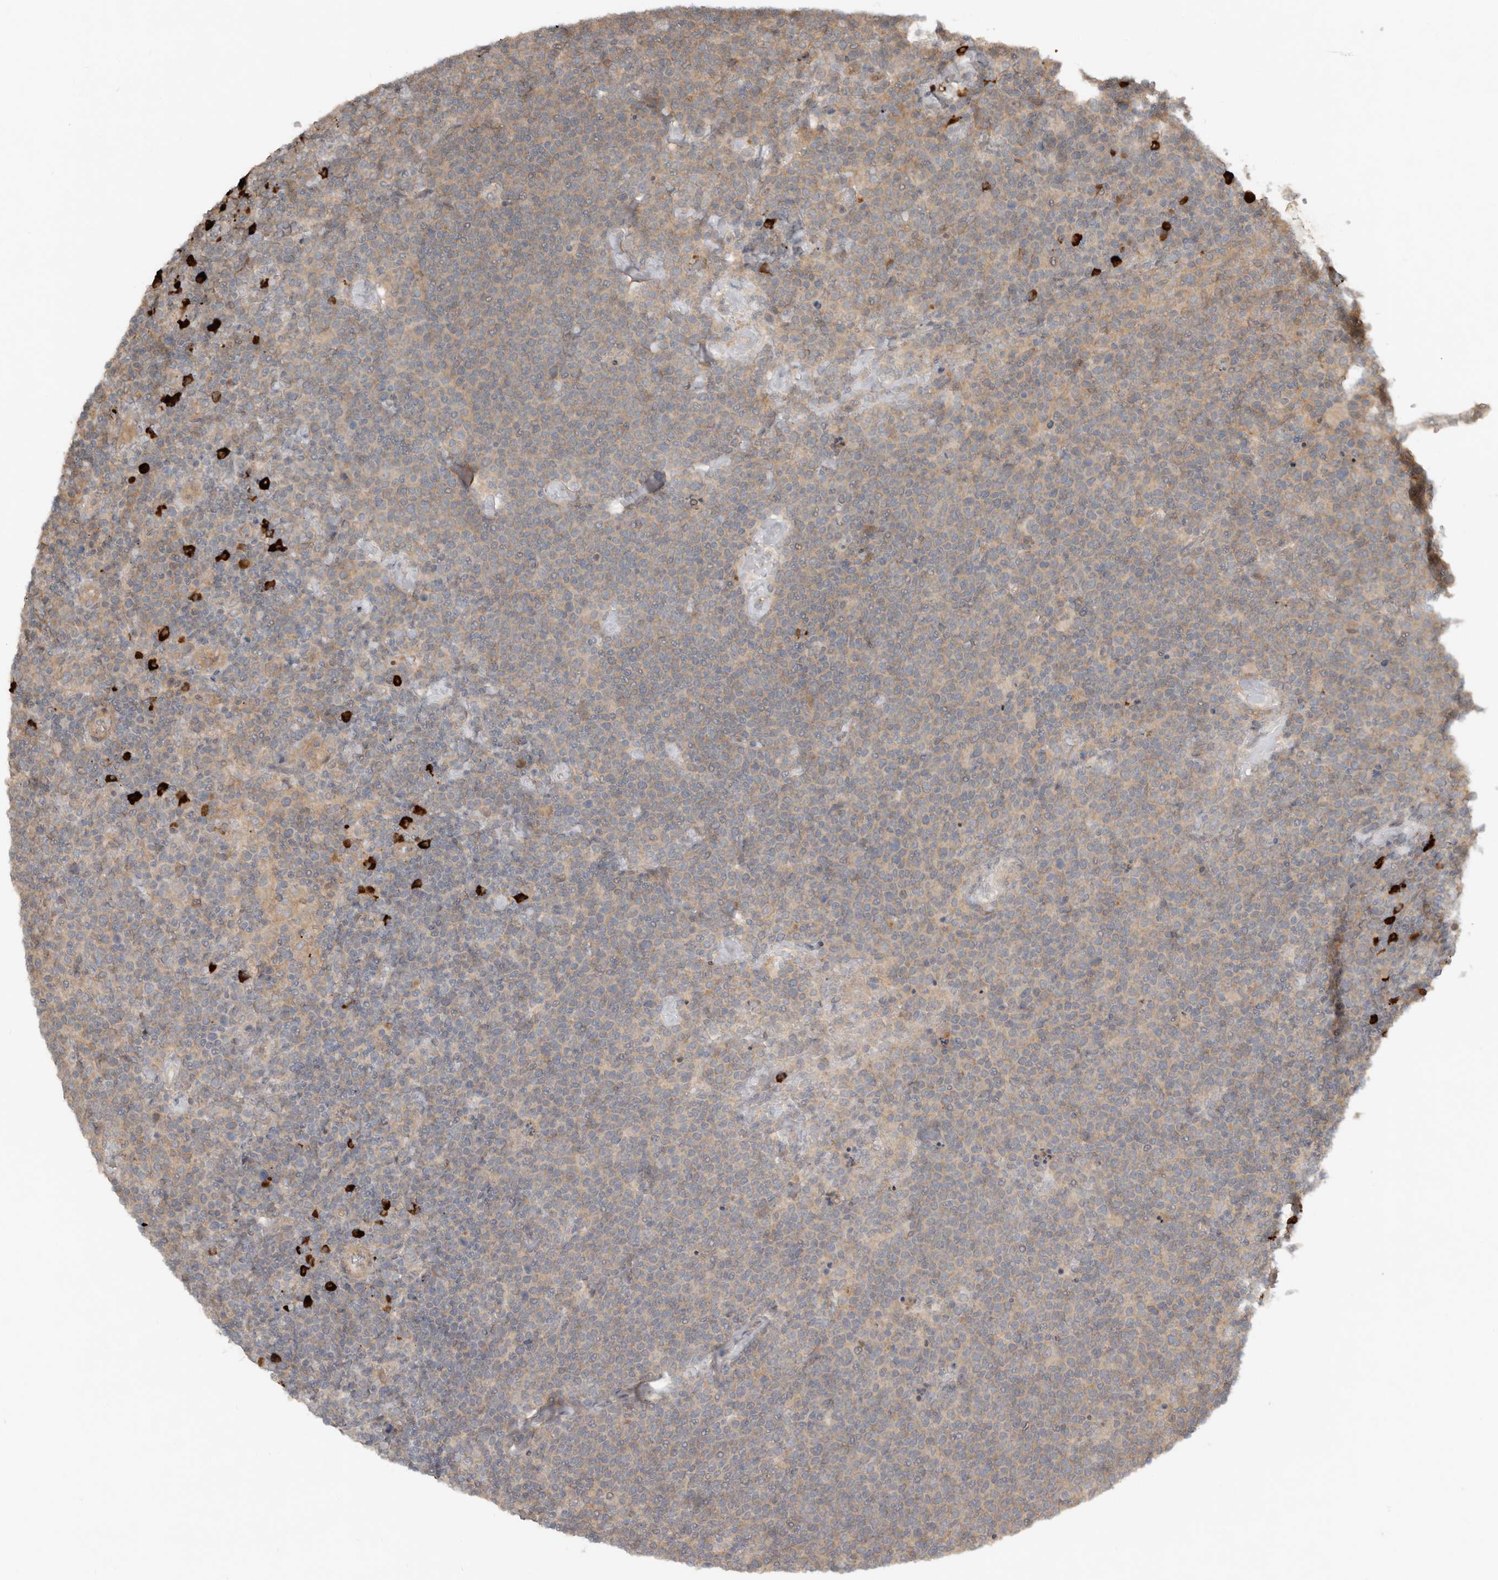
{"staining": {"intensity": "weak", "quantity": "<25%", "location": "cytoplasmic/membranous"}, "tissue": "lymphoma", "cell_type": "Tumor cells", "image_type": "cancer", "snomed": [{"axis": "morphology", "description": "Malignant lymphoma, non-Hodgkin's type, High grade"}, {"axis": "topography", "description": "Lymph node"}], "caption": "An IHC micrograph of malignant lymphoma, non-Hodgkin's type (high-grade) is shown. There is no staining in tumor cells of malignant lymphoma, non-Hodgkin's type (high-grade).", "gene": "TEAD3", "patient": {"sex": "male", "age": 61}}